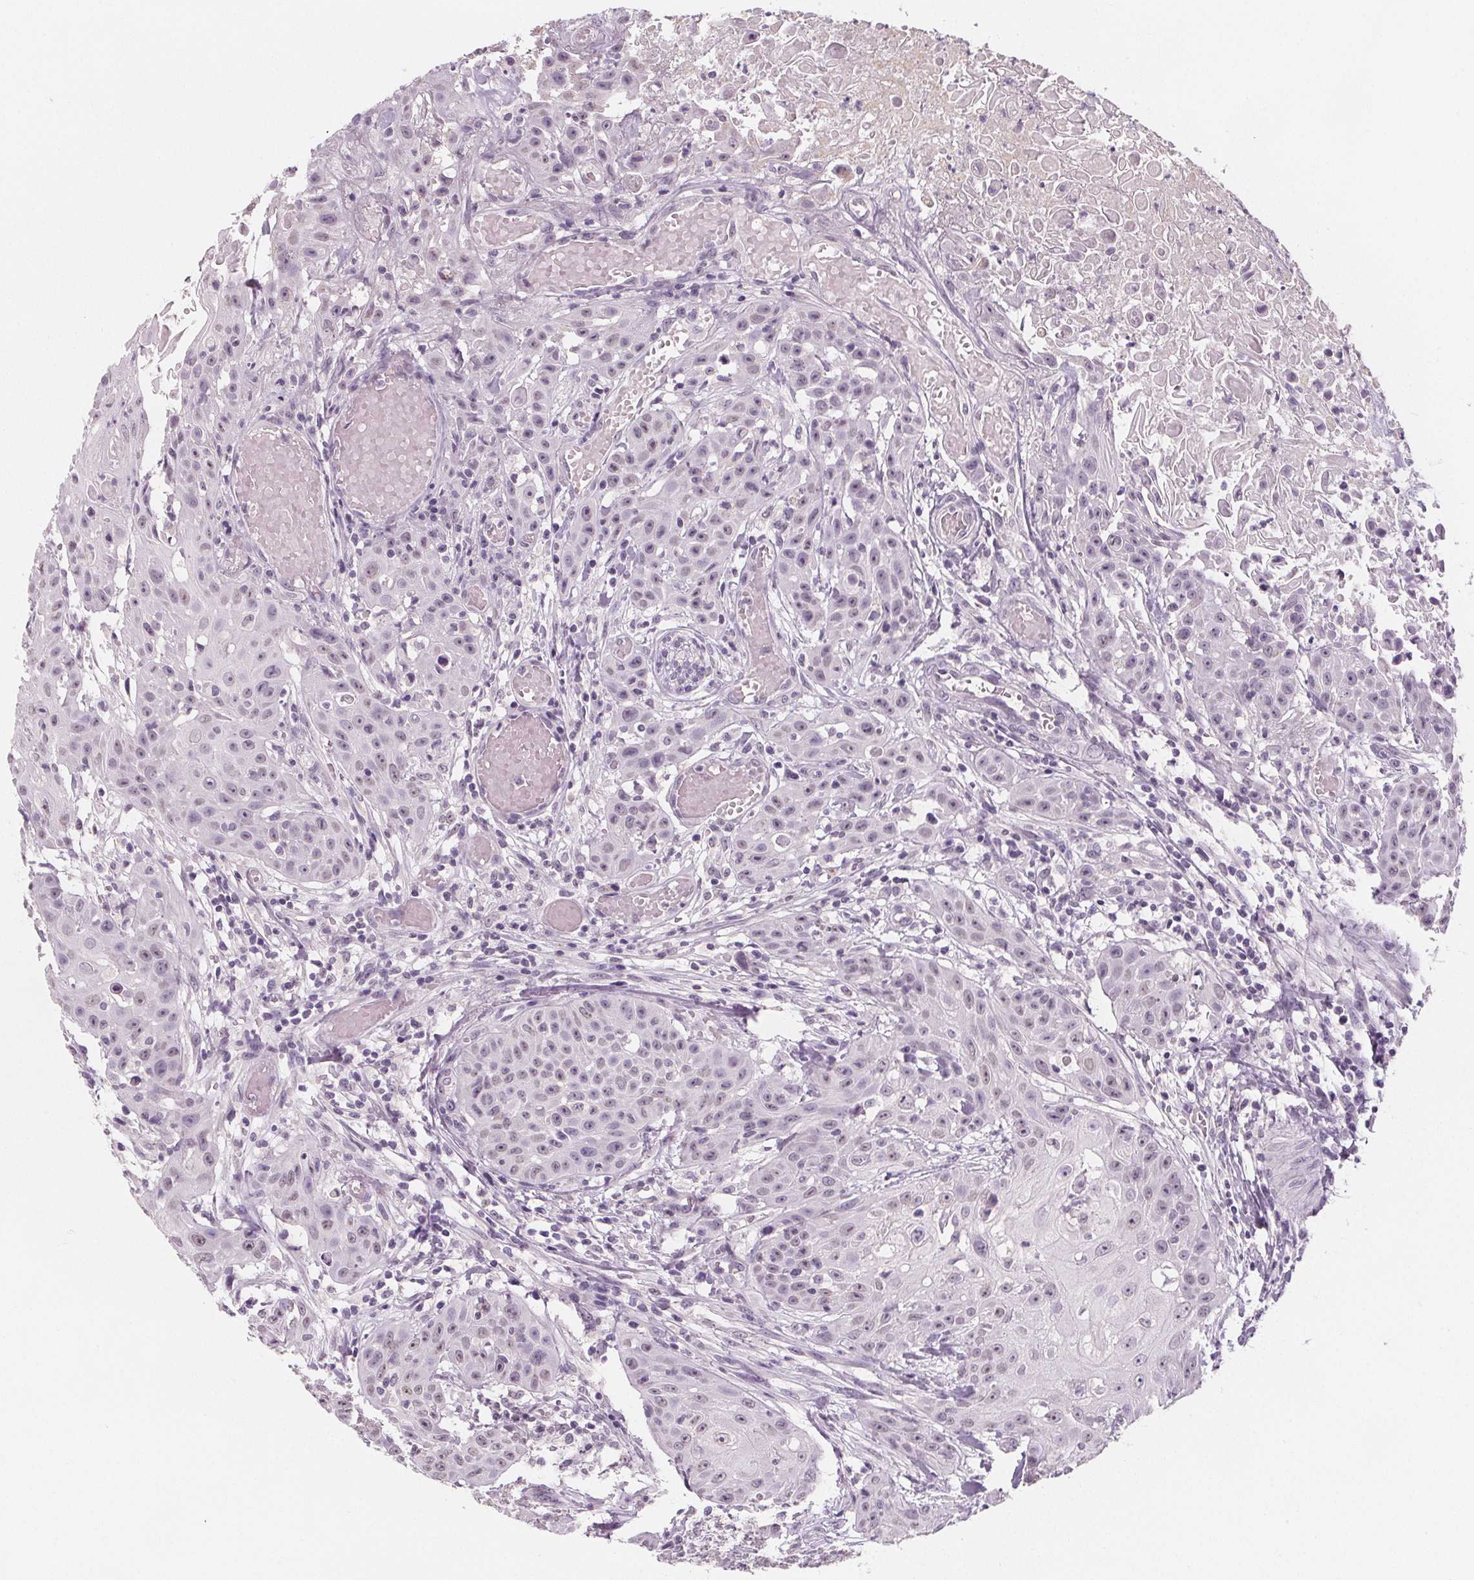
{"staining": {"intensity": "negative", "quantity": "none", "location": "none"}, "tissue": "head and neck cancer", "cell_type": "Tumor cells", "image_type": "cancer", "snomed": [{"axis": "morphology", "description": "Squamous cell carcinoma, NOS"}, {"axis": "topography", "description": "Oral tissue"}, {"axis": "topography", "description": "Head-Neck"}], "caption": "High power microscopy image of an immunohistochemistry (IHC) photomicrograph of squamous cell carcinoma (head and neck), revealing no significant staining in tumor cells.", "gene": "DBX2", "patient": {"sex": "female", "age": 55}}